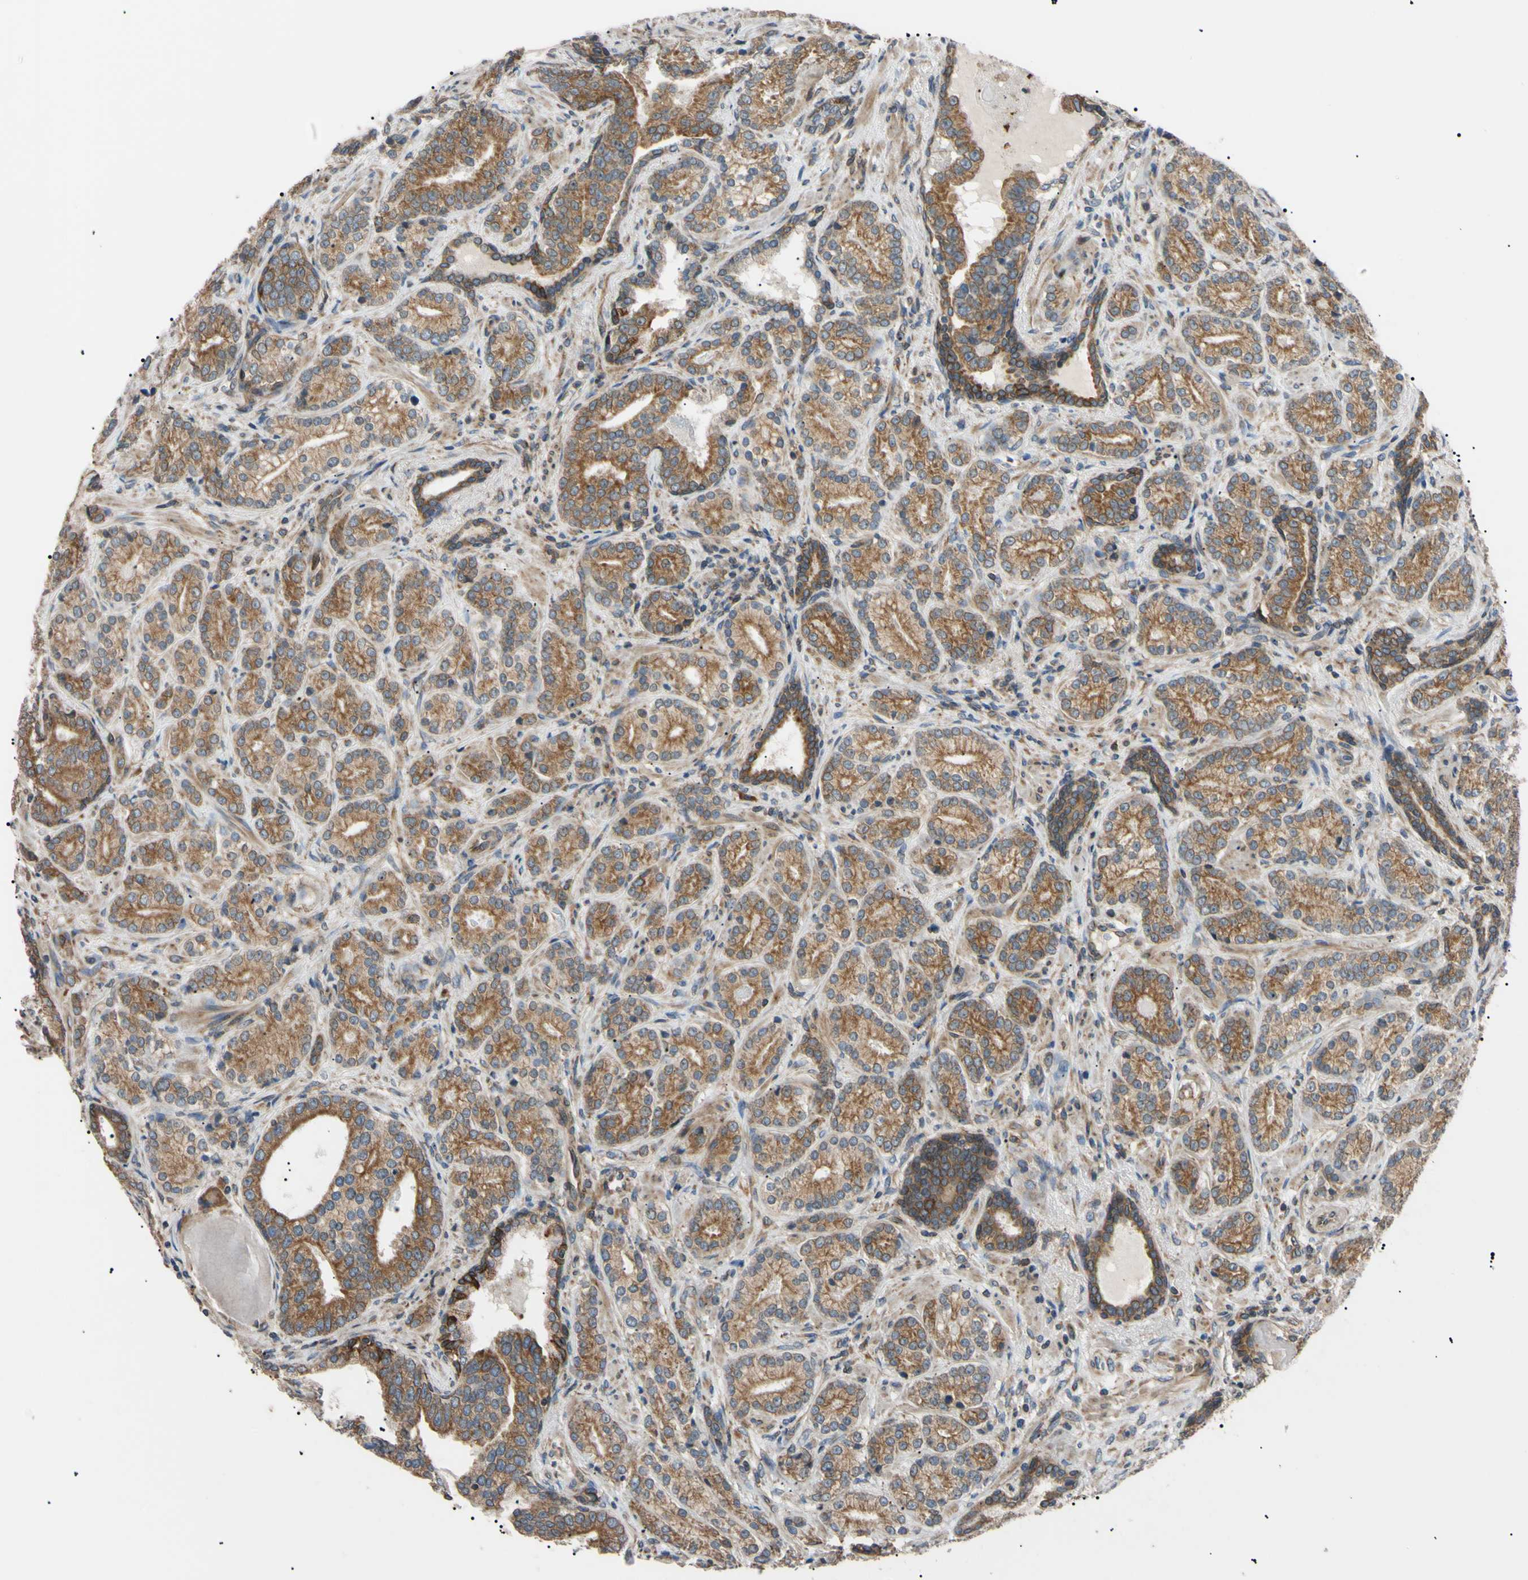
{"staining": {"intensity": "moderate", "quantity": ">75%", "location": "cytoplasmic/membranous"}, "tissue": "prostate cancer", "cell_type": "Tumor cells", "image_type": "cancer", "snomed": [{"axis": "morphology", "description": "Adenocarcinoma, High grade"}, {"axis": "topography", "description": "Prostate"}], "caption": "Immunohistochemical staining of prostate cancer (adenocarcinoma (high-grade)) demonstrates moderate cytoplasmic/membranous protein staining in approximately >75% of tumor cells. (DAB (3,3'-diaminobenzidine) = brown stain, brightfield microscopy at high magnification).", "gene": "VAPA", "patient": {"sex": "male", "age": 61}}